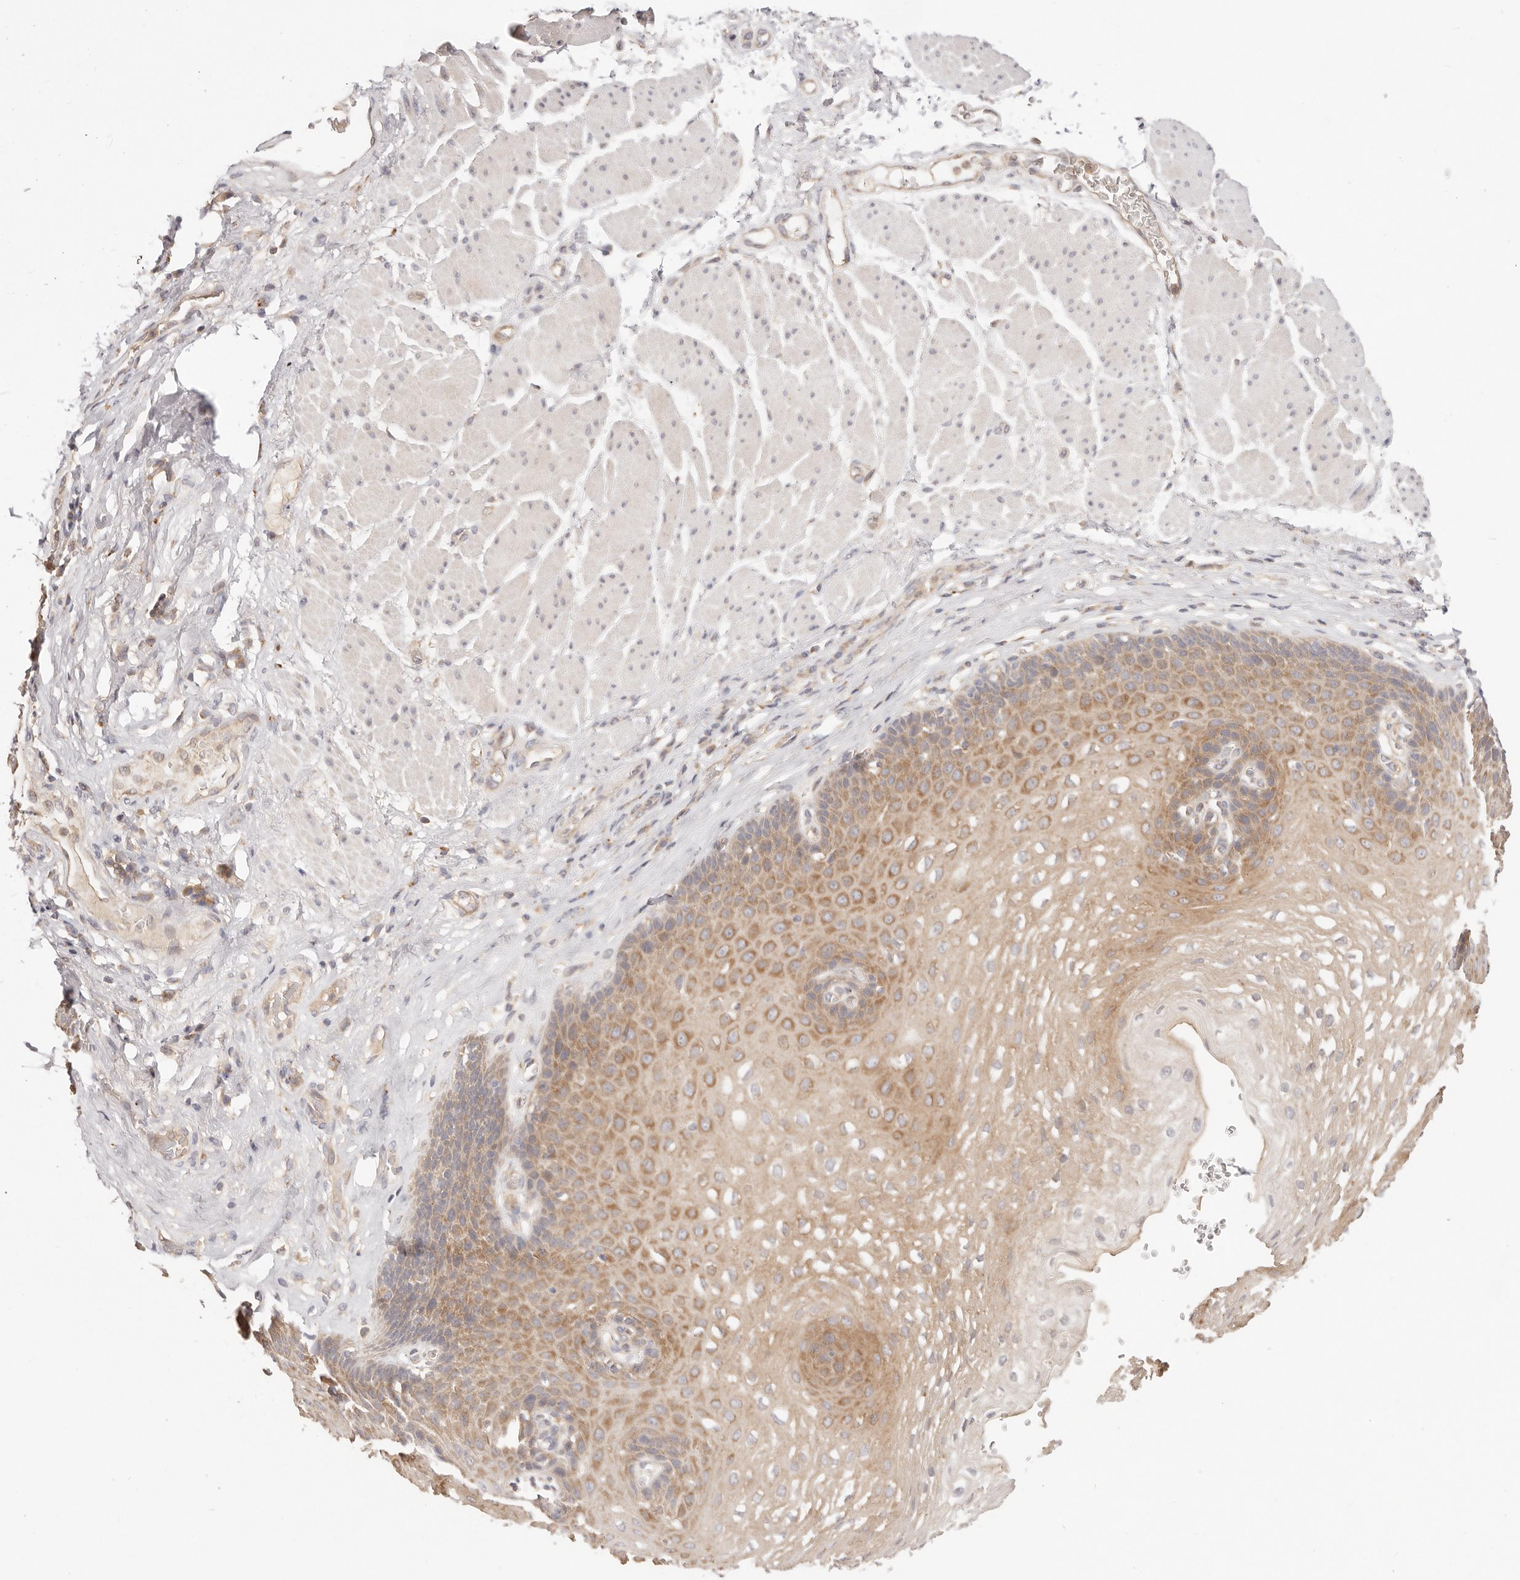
{"staining": {"intensity": "moderate", "quantity": "25%-75%", "location": "cytoplasmic/membranous"}, "tissue": "esophagus", "cell_type": "Squamous epithelial cells", "image_type": "normal", "snomed": [{"axis": "morphology", "description": "Normal tissue, NOS"}, {"axis": "topography", "description": "Esophagus"}], "caption": "DAB (3,3'-diaminobenzidine) immunohistochemical staining of benign human esophagus reveals moderate cytoplasmic/membranous protein expression in about 25%-75% of squamous epithelial cells.", "gene": "KCMF1", "patient": {"sex": "female", "age": 66}}